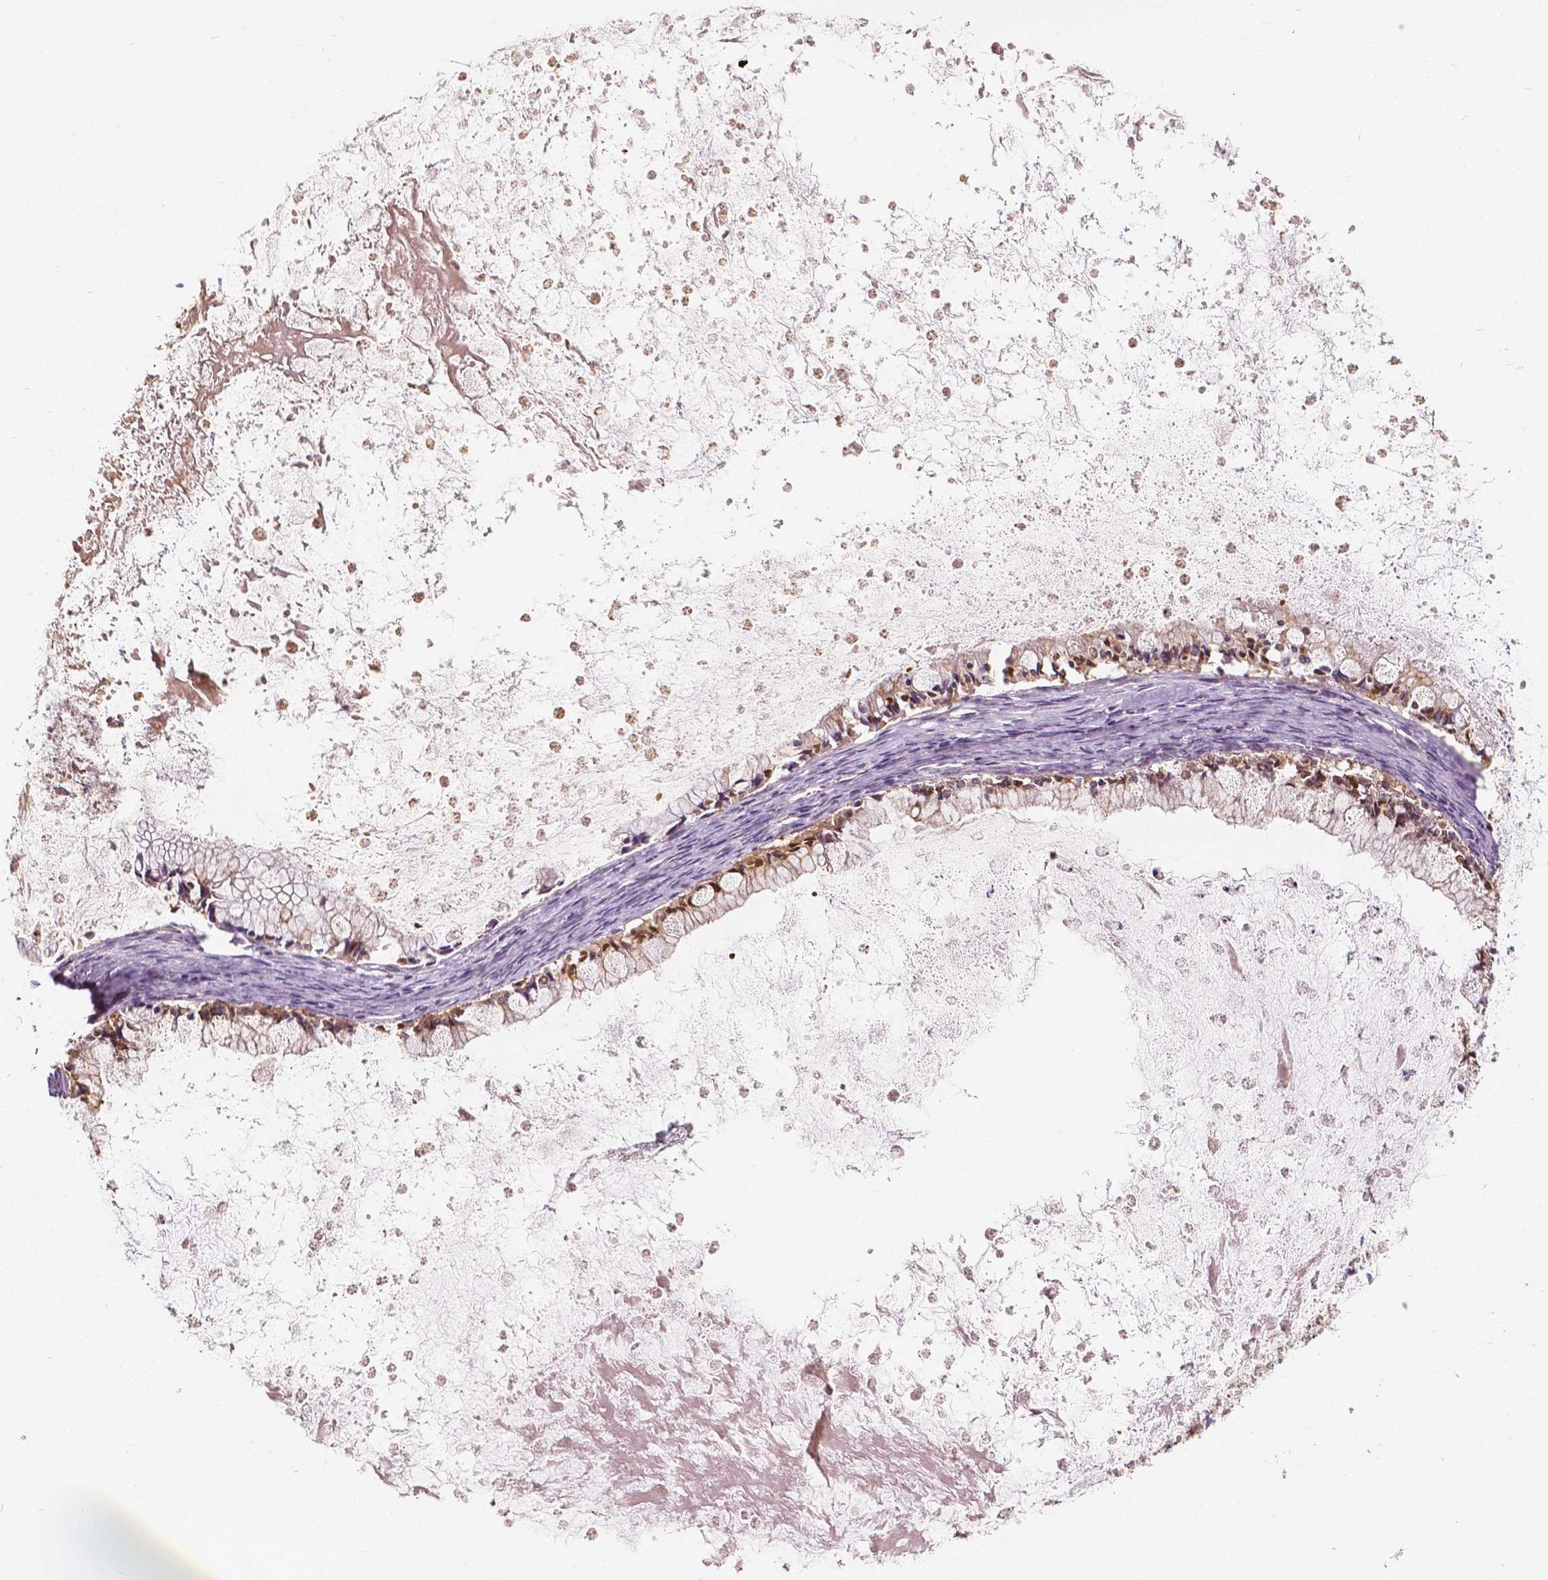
{"staining": {"intensity": "moderate", "quantity": ">75%", "location": "cytoplasmic/membranous,nuclear"}, "tissue": "ovarian cancer", "cell_type": "Tumor cells", "image_type": "cancer", "snomed": [{"axis": "morphology", "description": "Cystadenocarcinoma, mucinous, NOS"}, {"axis": "topography", "description": "Ovary"}], "caption": "Immunohistochemistry (DAB) staining of human ovarian cancer (mucinous cystadenocarcinoma) exhibits moderate cytoplasmic/membranous and nuclear protein positivity in approximately >75% of tumor cells.", "gene": "NAPRT", "patient": {"sex": "female", "age": 67}}